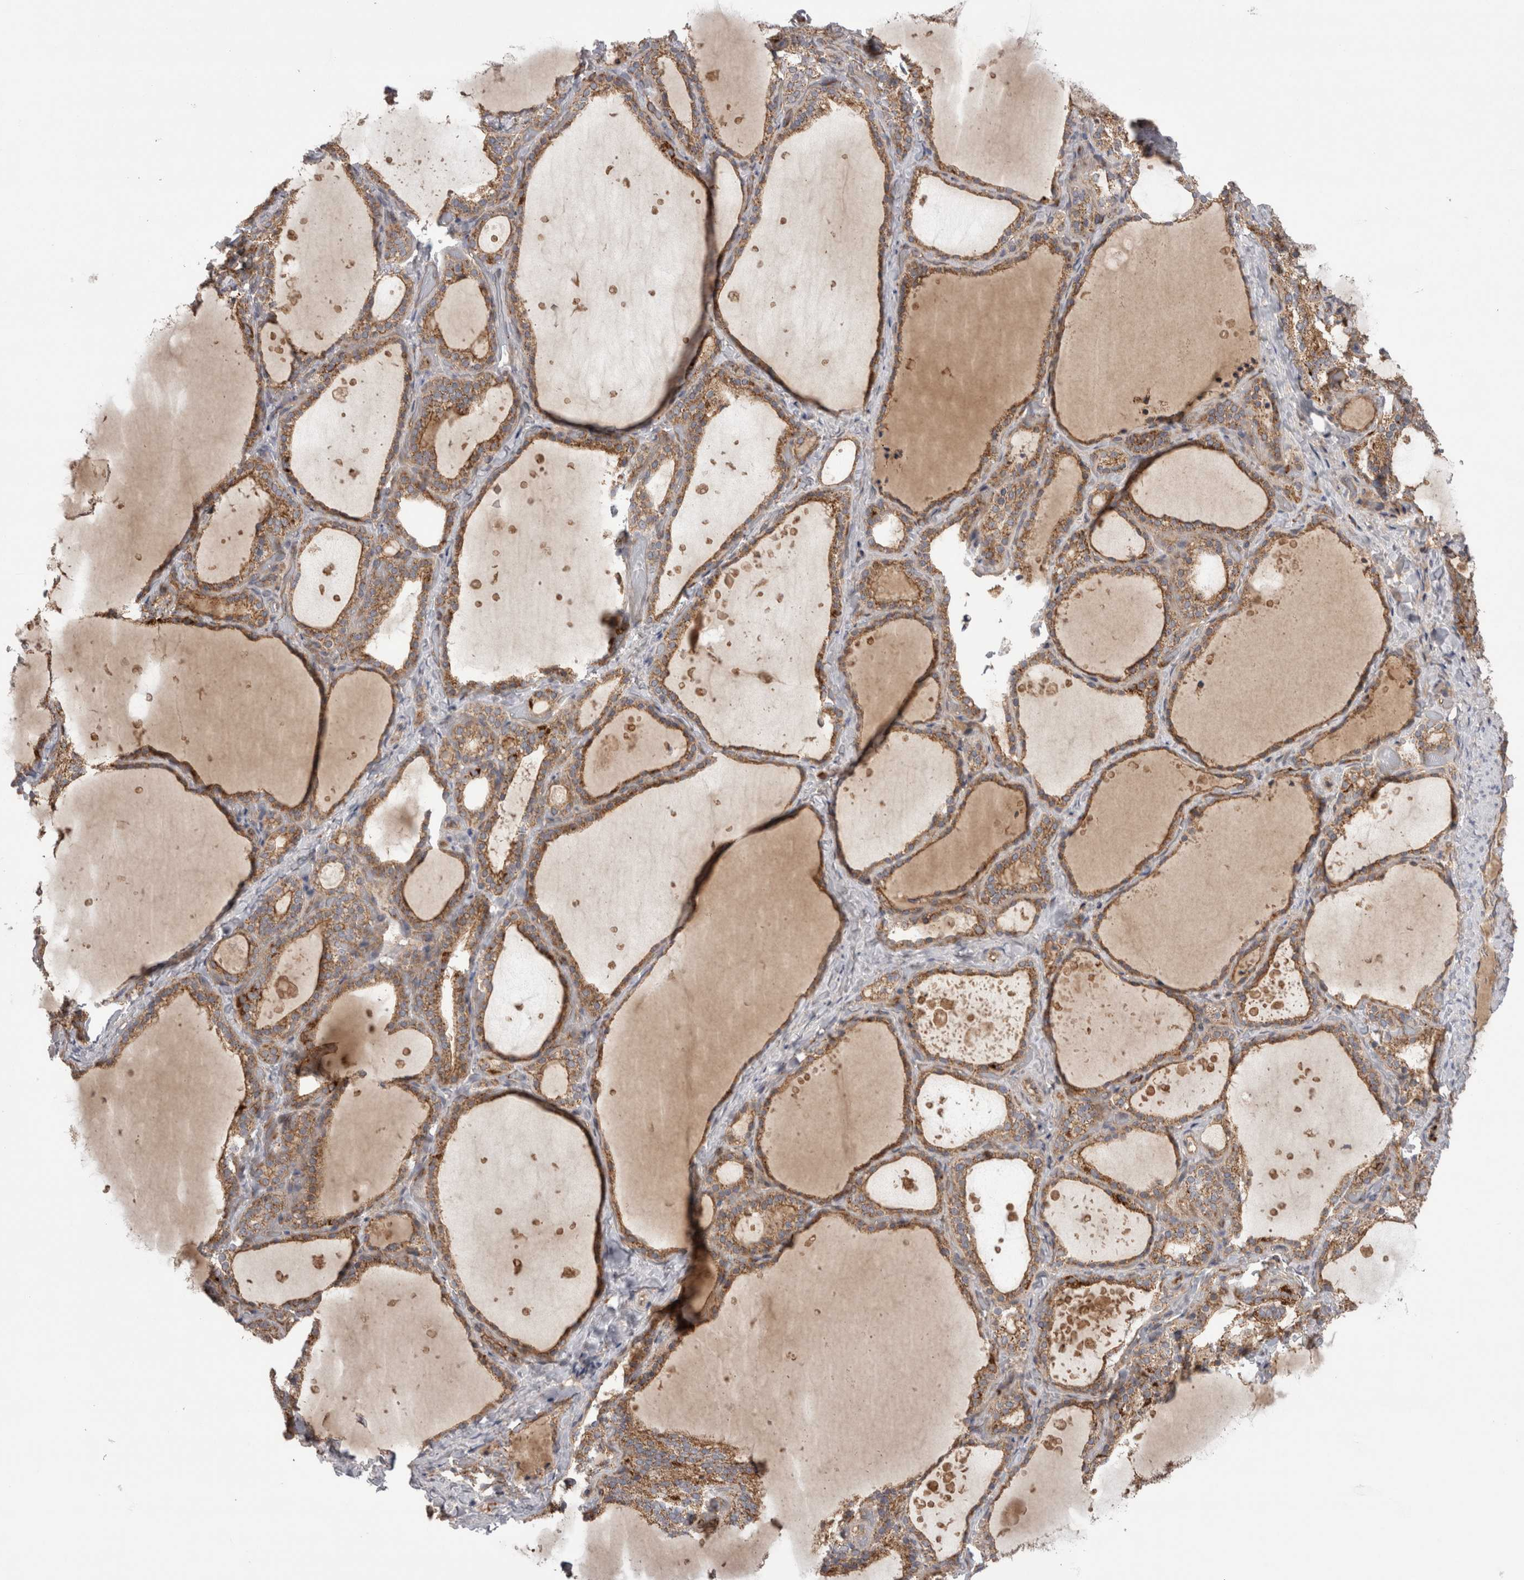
{"staining": {"intensity": "moderate", "quantity": ">75%", "location": "cytoplasmic/membranous"}, "tissue": "thyroid gland", "cell_type": "Glandular cells", "image_type": "normal", "snomed": [{"axis": "morphology", "description": "Normal tissue, NOS"}, {"axis": "topography", "description": "Thyroid gland"}], "caption": "Immunohistochemistry (DAB (3,3'-diaminobenzidine)) staining of unremarkable human thyroid gland exhibits moderate cytoplasmic/membranous protein expression in about >75% of glandular cells.", "gene": "DARS2", "patient": {"sex": "female", "age": 44}}